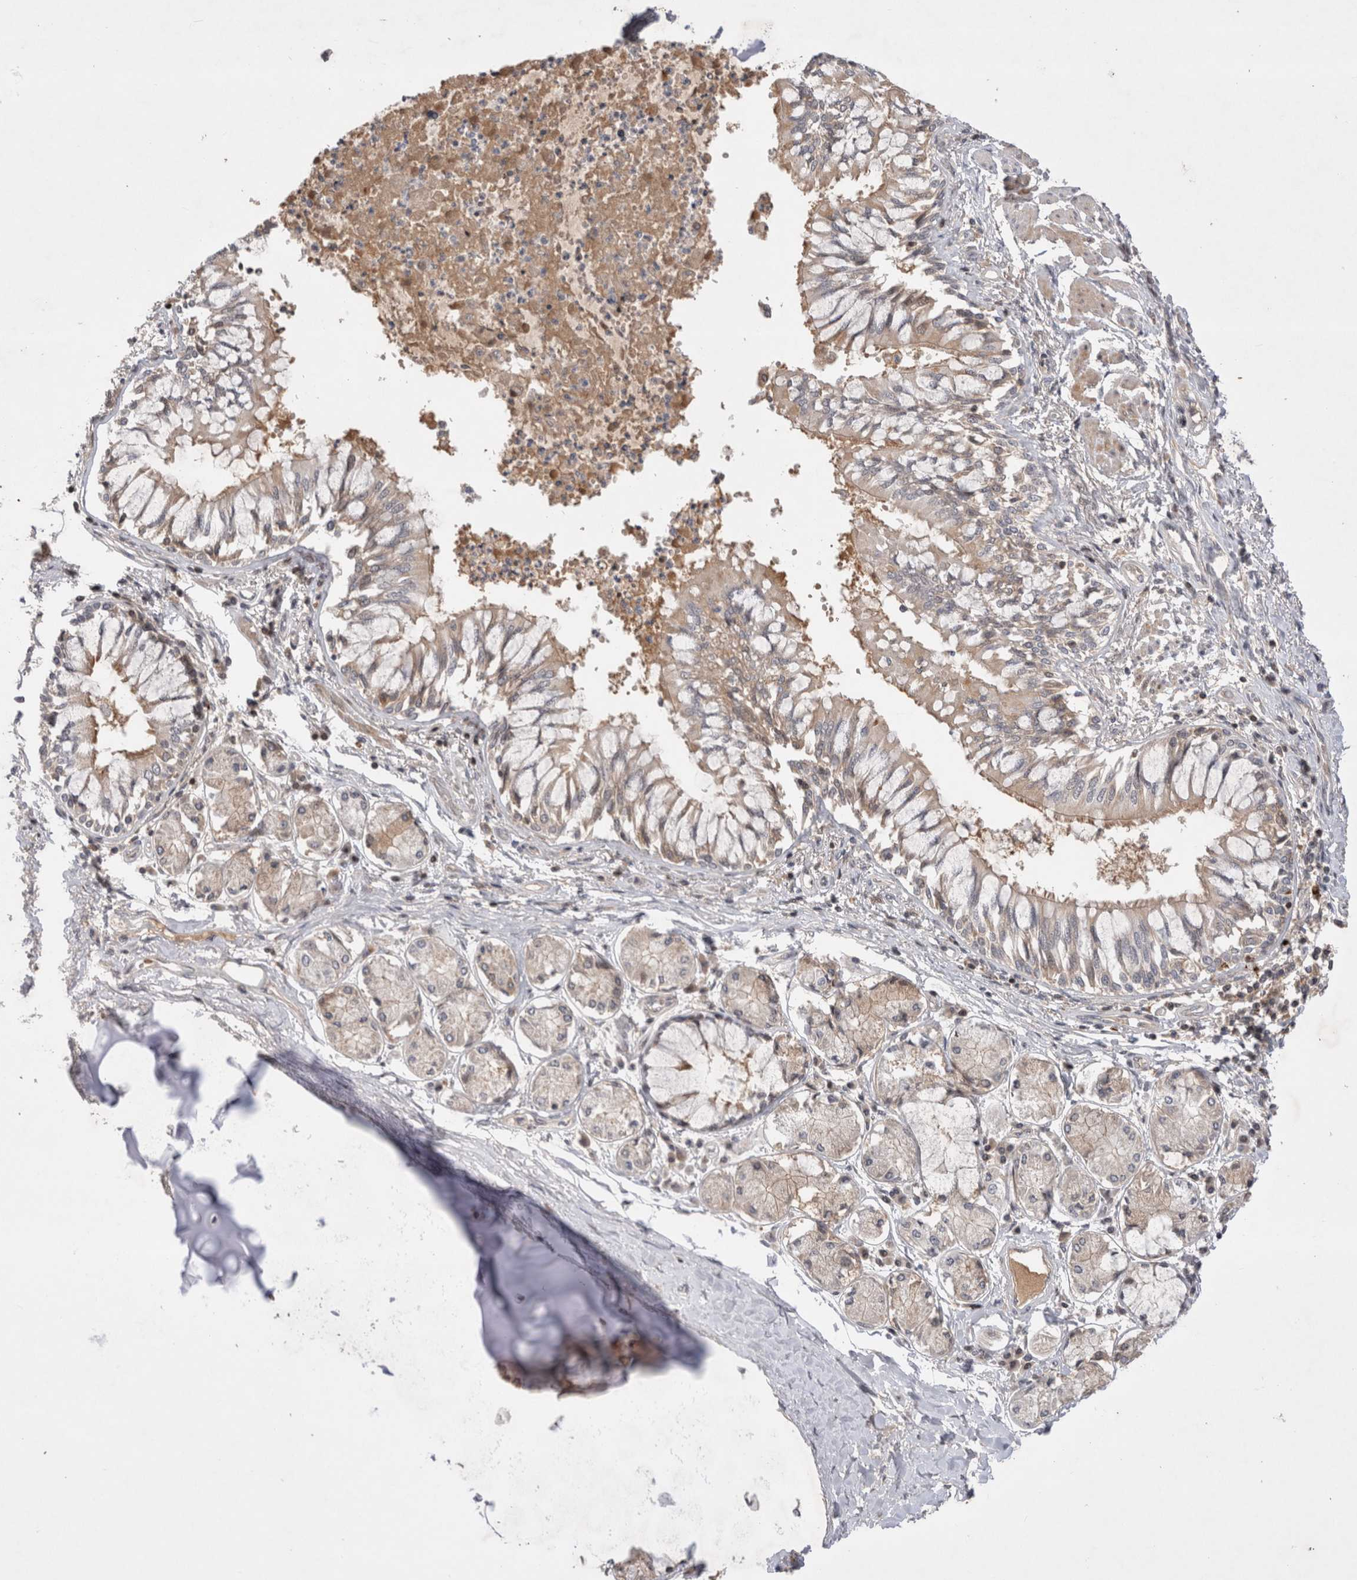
{"staining": {"intensity": "weak", "quantity": ">75%", "location": "cytoplasmic/membranous"}, "tissue": "bronchus", "cell_type": "Respiratory epithelial cells", "image_type": "normal", "snomed": [{"axis": "morphology", "description": "Normal tissue, NOS"}, {"axis": "topography", "description": "Cartilage tissue"}, {"axis": "topography", "description": "Bronchus"}, {"axis": "topography", "description": "Lung"}], "caption": "A micrograph showing weak cytoplasmic/membranous staining in approximately >75% of respiratory epithelial cells in unremarkable bronchus, as visualized by brown immunohistochemical staining.", "gene": "PLEKHM1", "patient": {"sex": "female", "age": 49}}